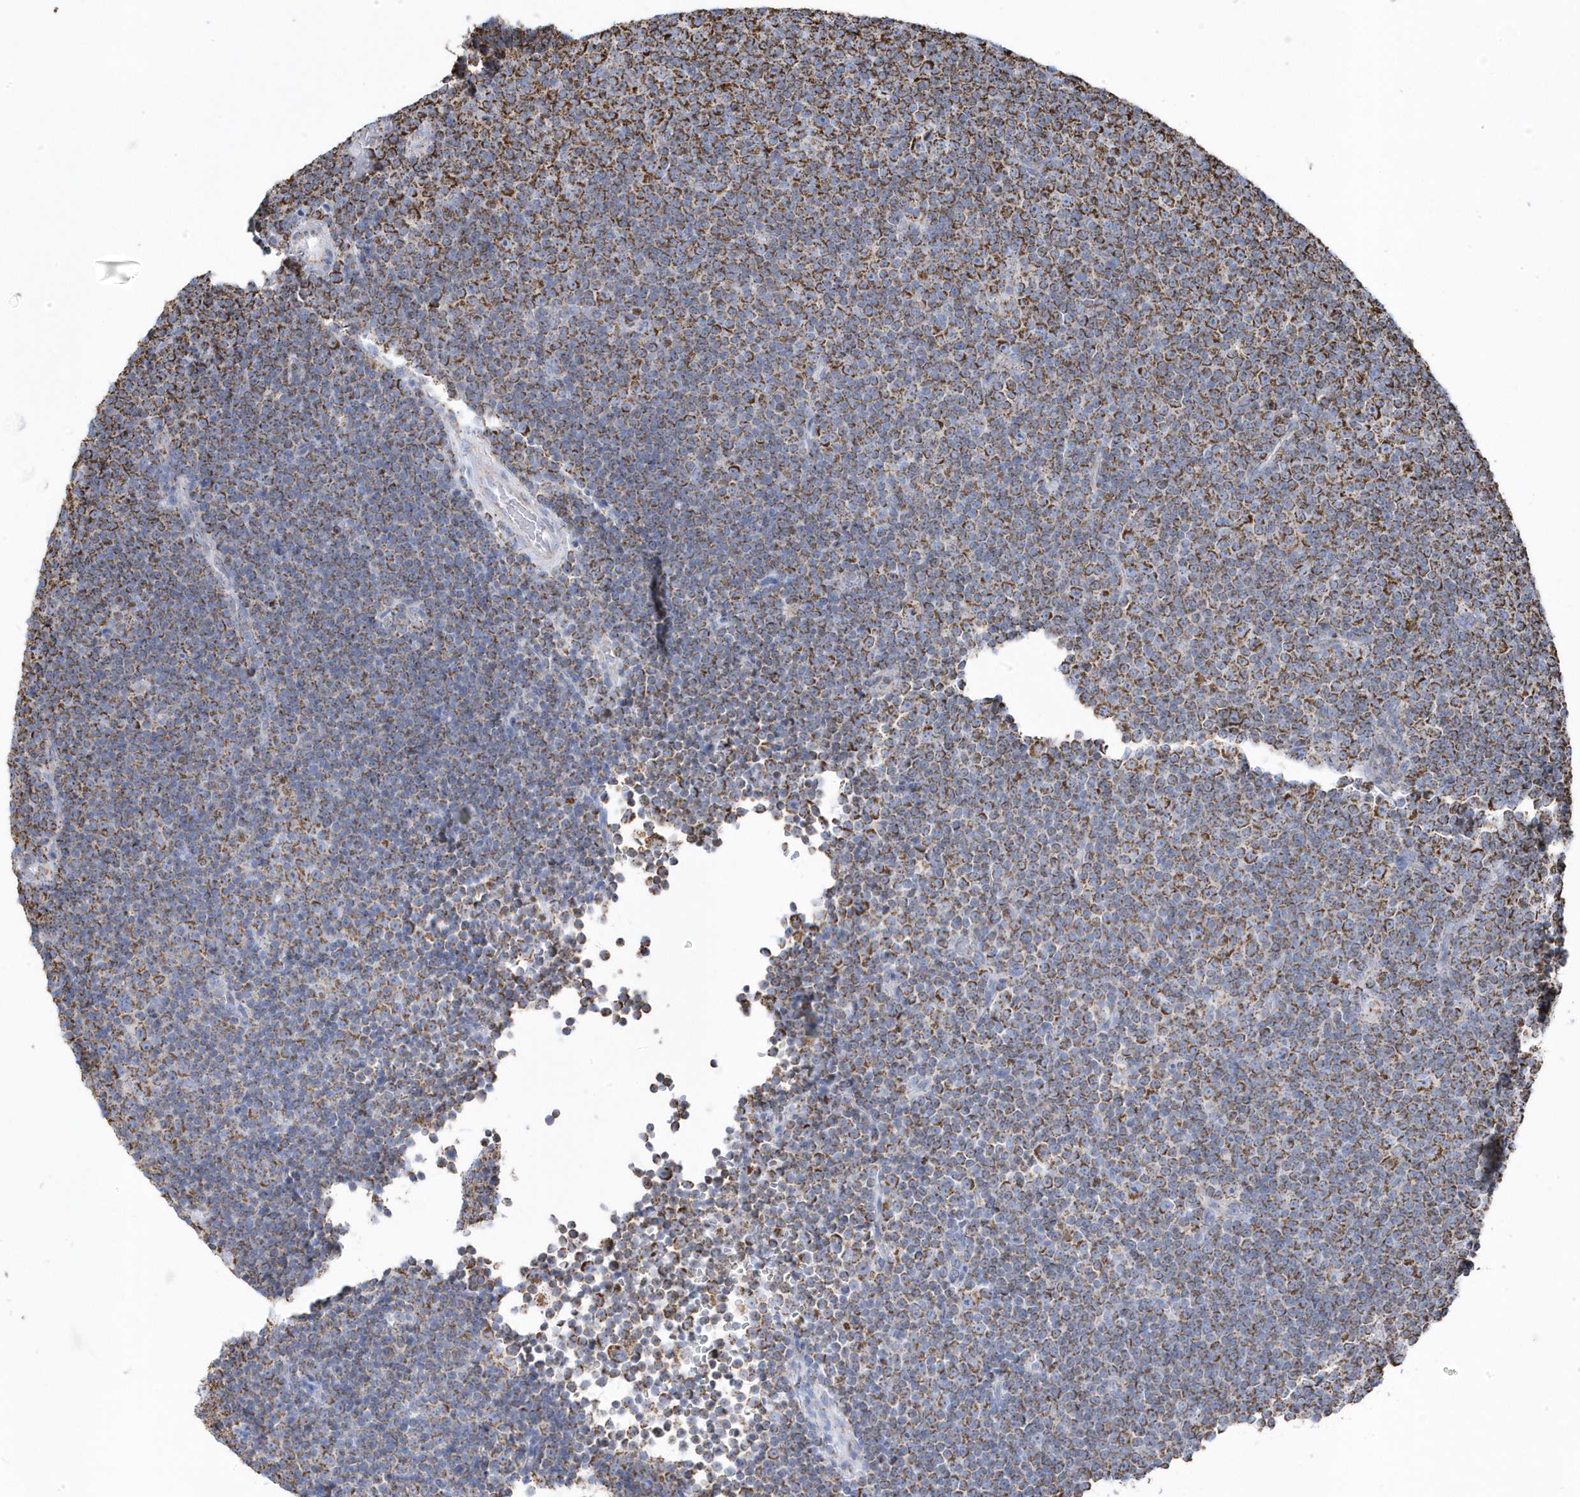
{"staining": {"intensity": "moderate", "quantity": "25%-75%", "location": "cytoplasmic/membranous"}, "tissue": "lymphoma", "cell_type": "Tumor cells", "image_type": "cancer", "snomed": [{"axis": "morphology", "description": "Malignant lymphoma, non-Hodgkin's type, Low grade"}, {"axis": "topography", "description": "Lymph node"}], "caption": "Immunohistochemical staining of human low-grade malignant lymphoma, non-Hodgkin's type shows medium levels of moderate cytoplasmic/membranous positivity in approximately 25%-75% of tumor cells. Immunohistochemistry stains the protein in brown and the nuclei are stained blue.", "gene": "GTPBP8", "patient": {"sex": "female", "age": 67}}